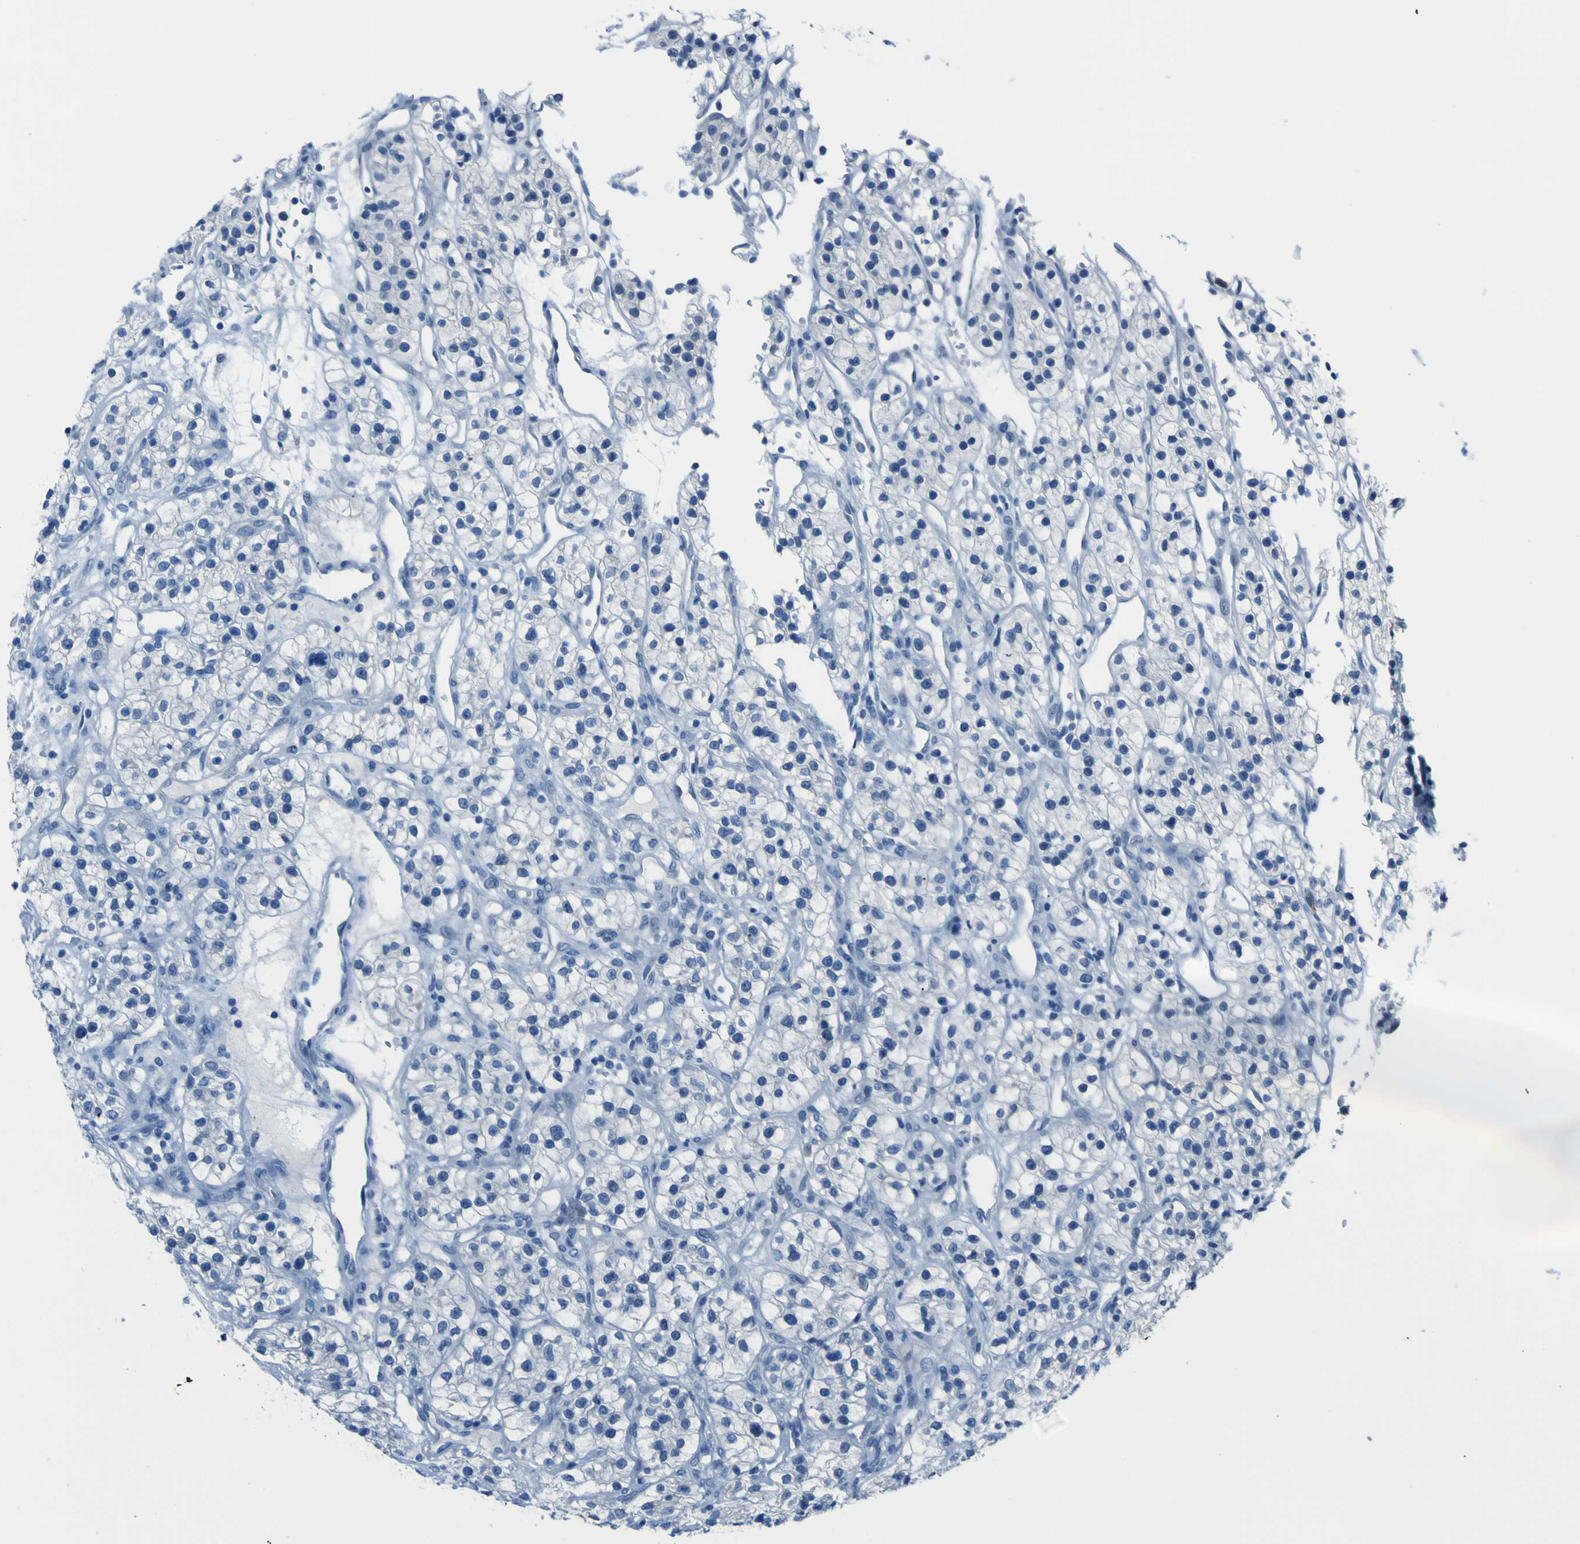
{"staining": {"intensity": "negative", "quantity": "none", "location": "none"}, "tissue": "renal cancer", "cell_type": "Tumor cells", "image_type": "cancer", "snomed": [{"axis": "morphology", "description": "Adenocarcinoma, NOS"}, {"axis": "topography", "description": "Kidney"}], "caption": "IHC of adenocarcinoma (renal) reveals no staining in tumor cells.", "gene": "PHKG1", "patient": {"sex": "female", "age": 57}}